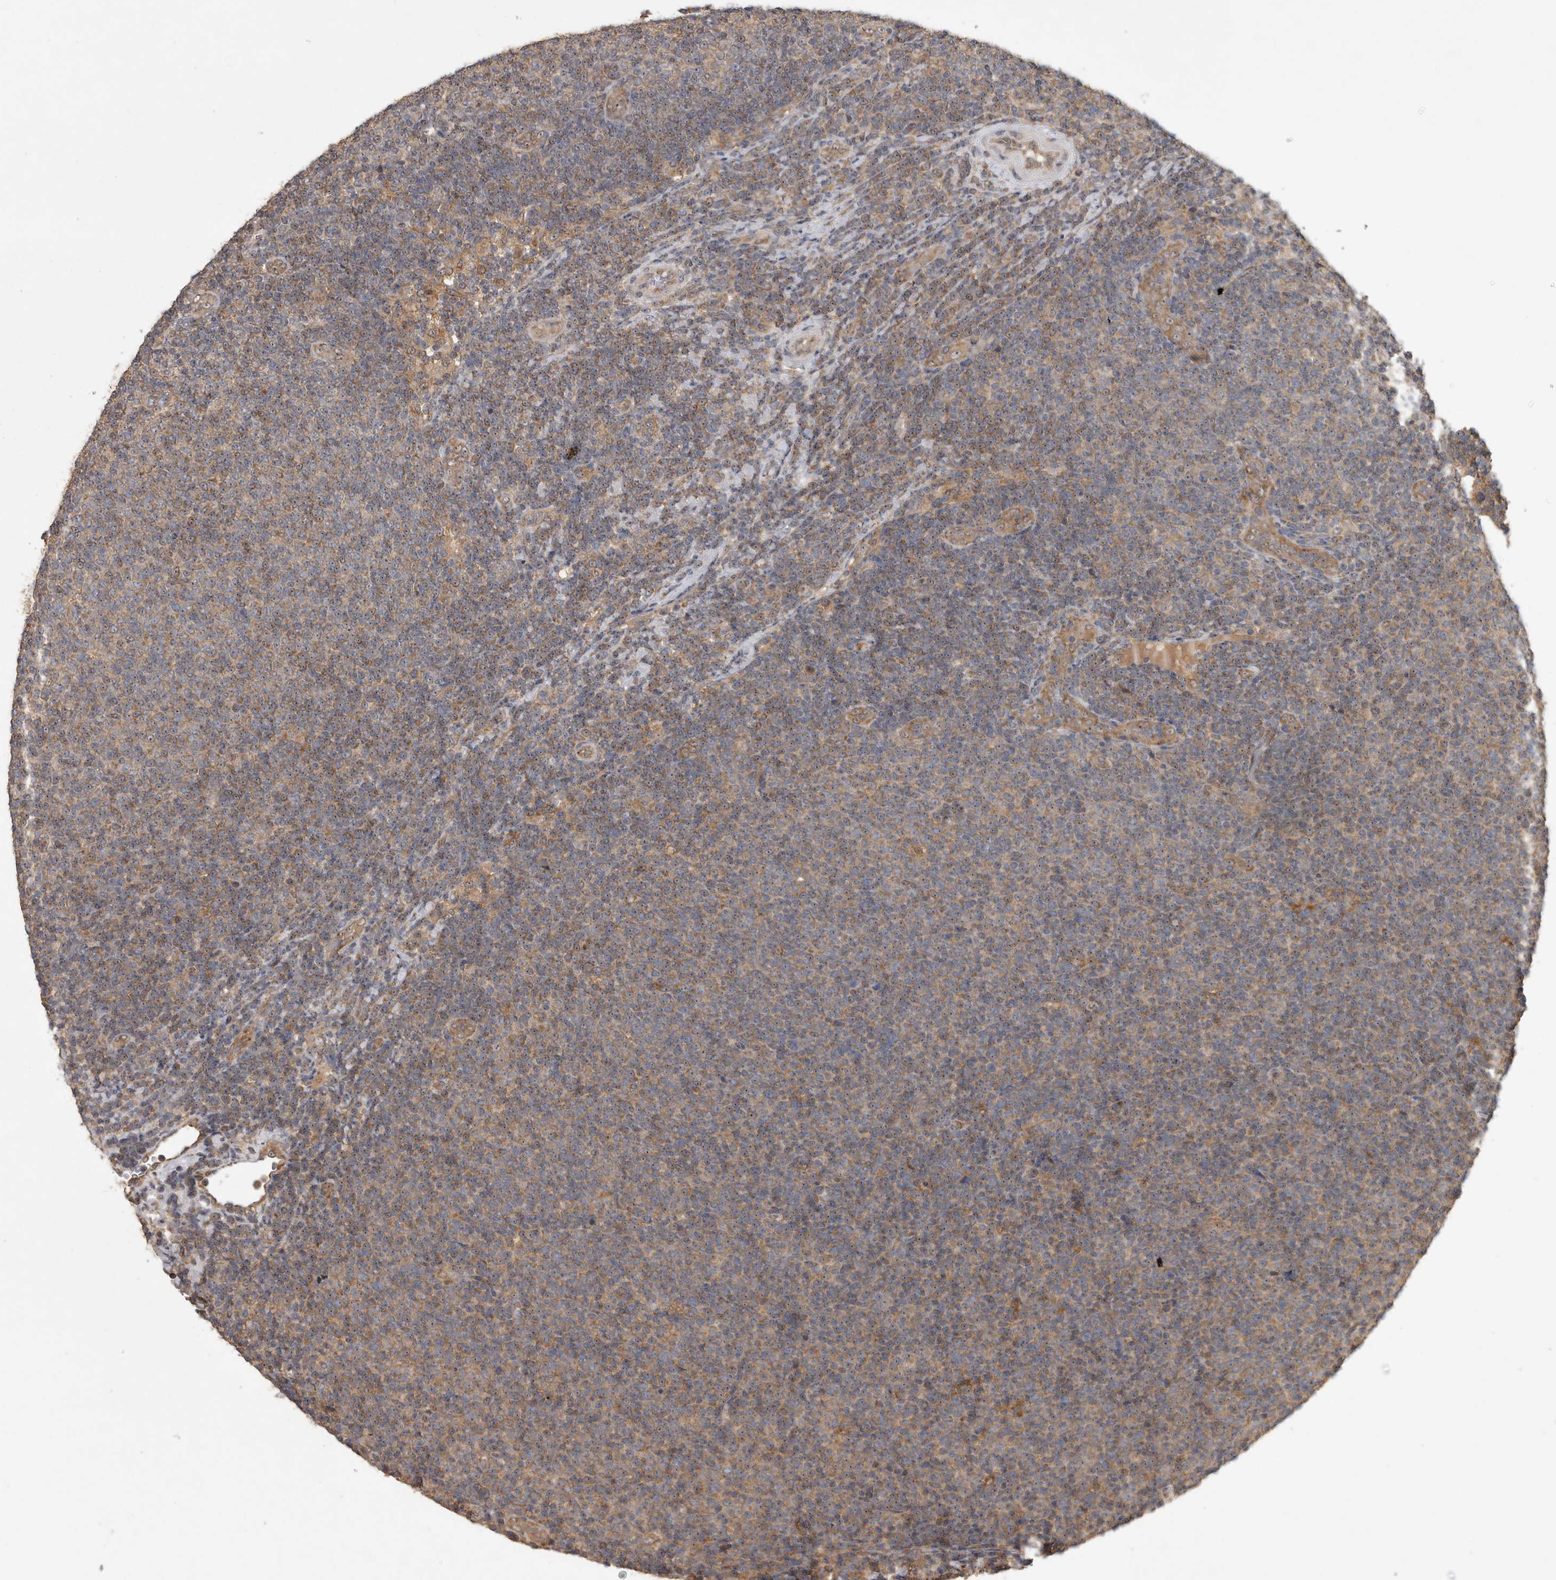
{"staining": {"intensity": "moderate", "quantity": "25%-75%", "location": "cytoplasmic/membranous"}, "tissue": "lymphoma", "cell_type": "Tumor cells", "image_type": "cancer", "snomed": [{"axis": "morphology", "description": "Malignant lymphoma, non-Hodgkin's type, Low grade"}, {"axis": "topography", "description": "Lymph node"}], "caption": "The photomicrograph exhibits immunohistochemical staining of lymphoma. There is moderate cytoplasmic/membranous positivity is present in approximately 25%-75% of tumor cells.", "gene": "ATXN2", "patient": {"sex": "male", "age": 66}}